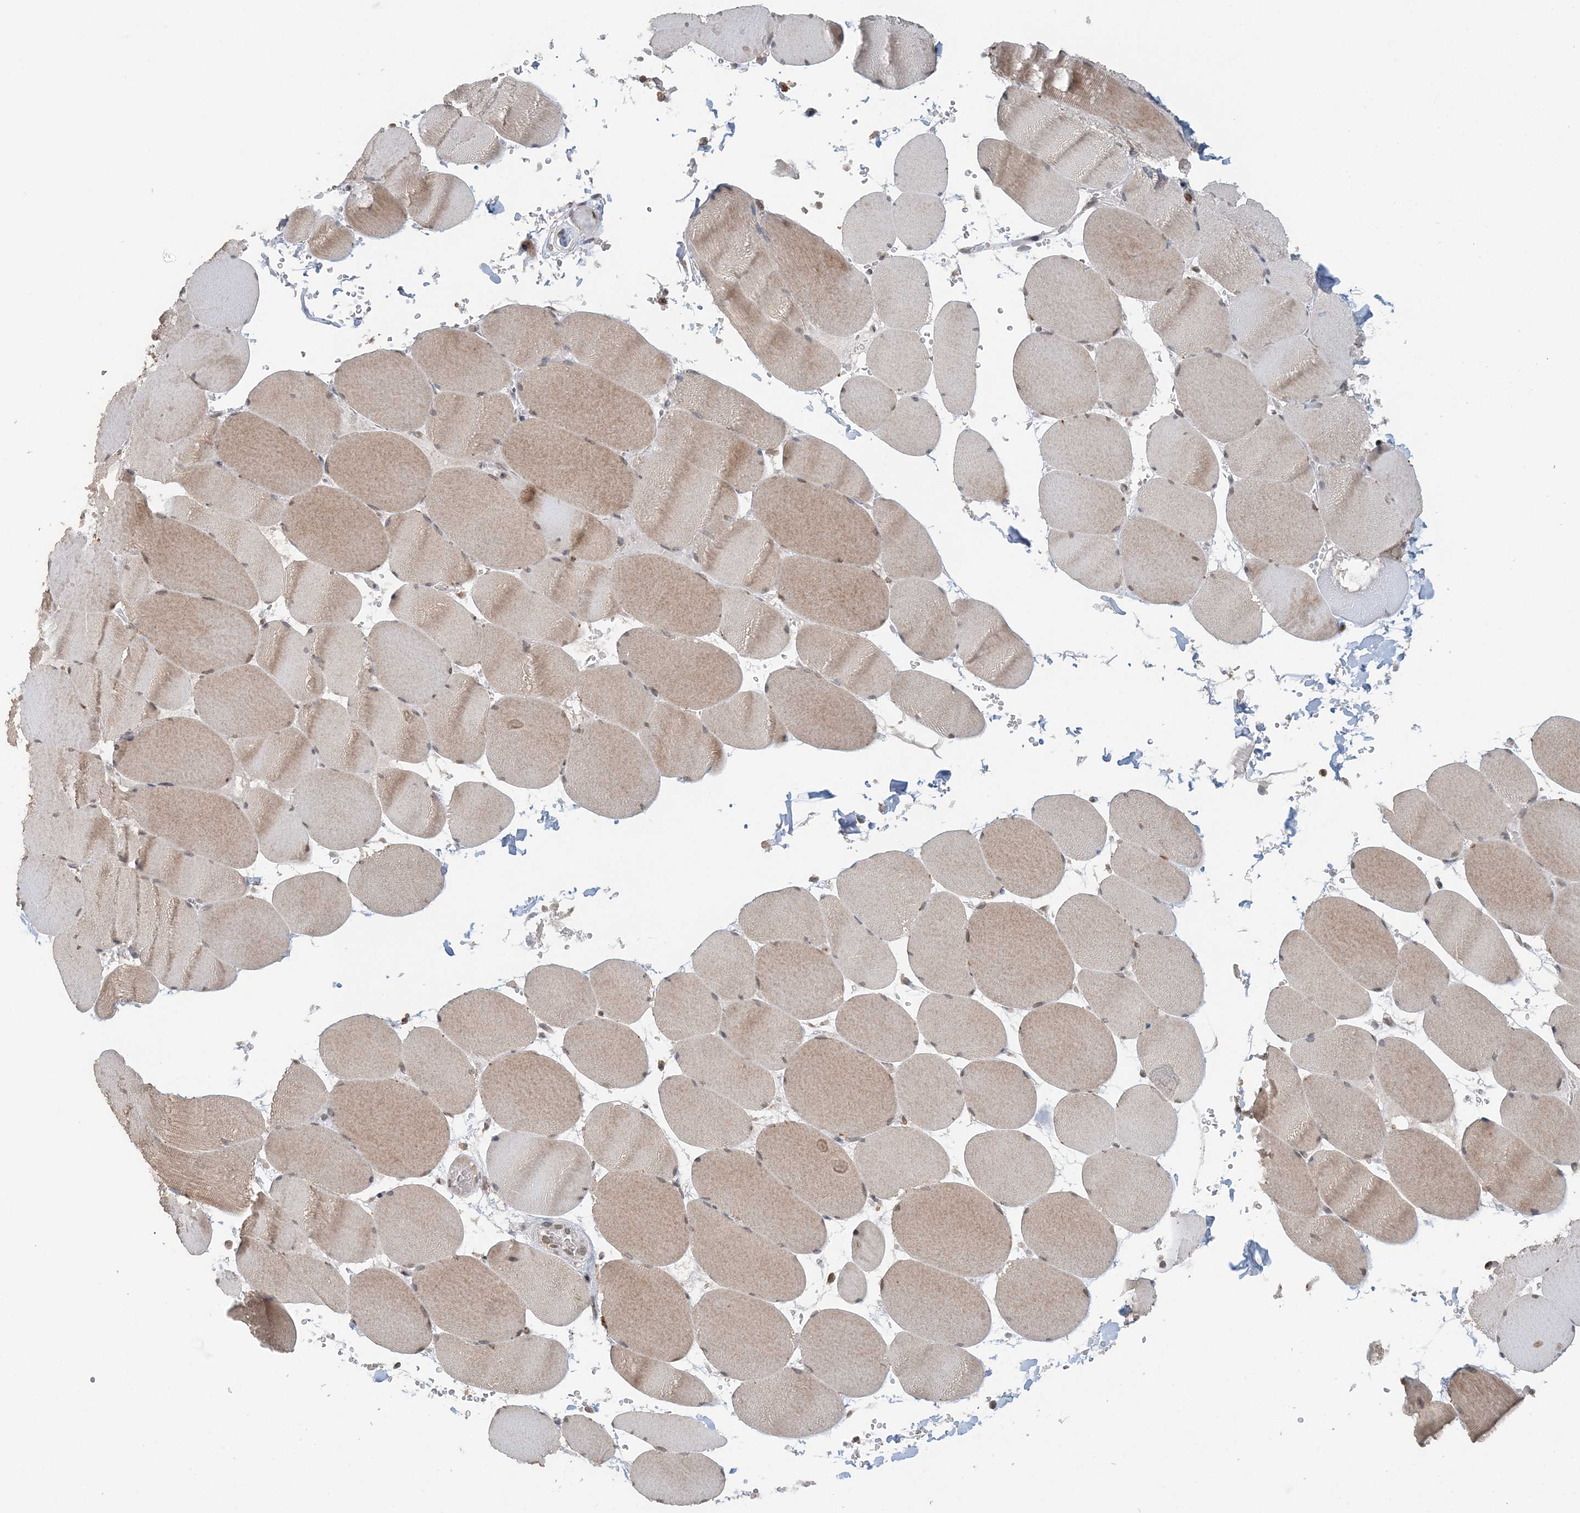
{"staining": {"intensity": "weak", "quantity": "25%-75%", "location": "cytoplasmic/membranous"}, "tissue": "skeletal muscle", "cell_type": "Myocytes", "image_type": "normal", "snomed": [{"axis": "morphology", "description": "Normal tissue, NOS"}, {"axis": "topography", "description": "Skeletal muscle"}, {"axis": "topography", "description": "Head-Neck"}], "caption": "A brown stain shows weak cytoplasmic/membranous staining of a protein in myocytes of normal skeletal muscle.", "gene": "FAM110A", "patient": {"sex": "male", "age": 66}}